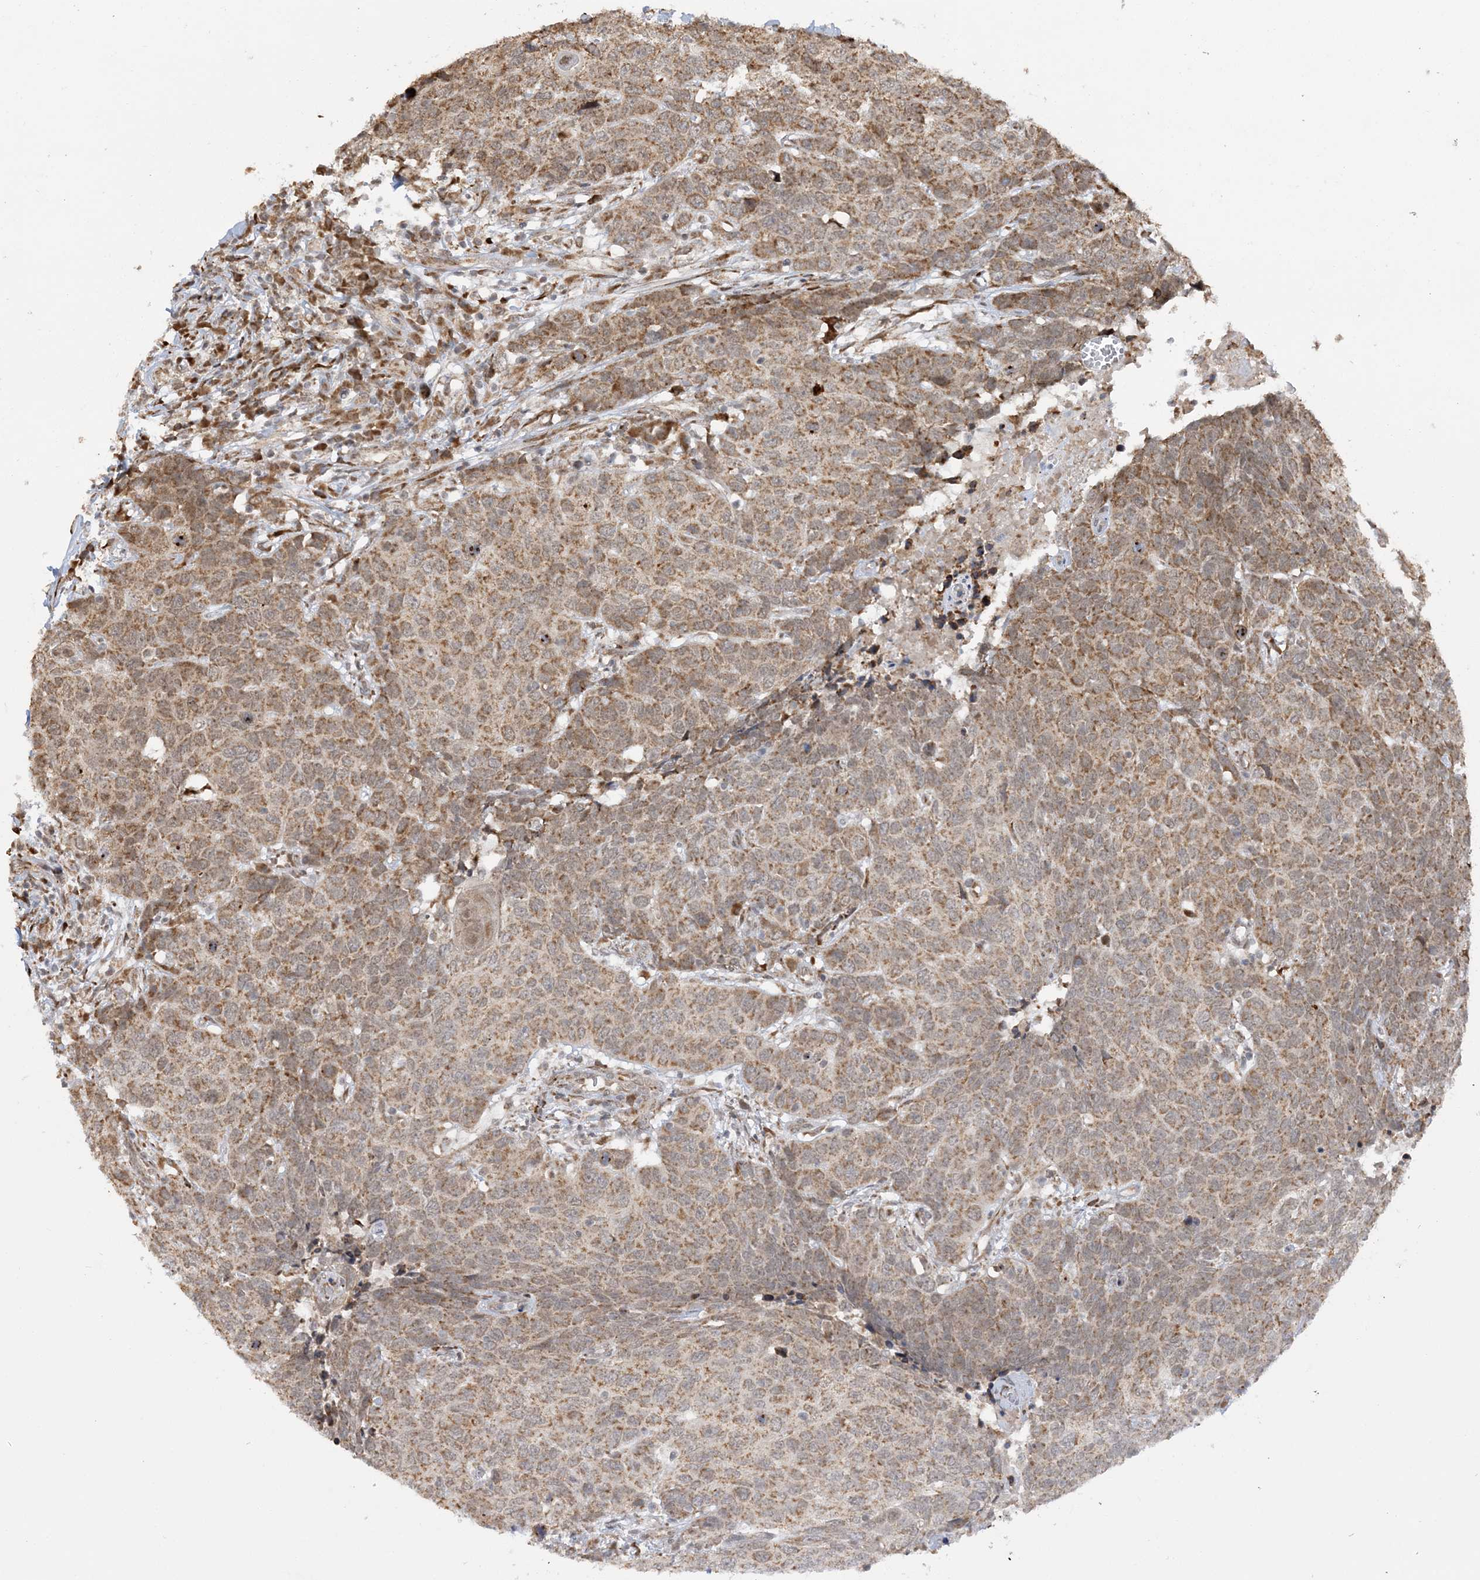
{"staining": {"intensity": "moderate", "quantity": ">75%", "location": "cytoplasmic/membranous"}, "tissue": "head and neck cancer", "cell_type": "Tumor cells", "image_type": "cancer", "snomed": [{"axis": "morphology", "description": "Squamous cell carcinoma, NOS"}, {"axis": "topography", "description": "Head-Neck"}], "caption": "Immunohistochemistry of human squamous cell carcinoma (head and neck) demonstrates medium levels of moderate cytoplasmic/membranous positivity in approximately >75% of tumor cells.", "gene": "MRPL47", "patient": {"sex": "male", "age": 66}}